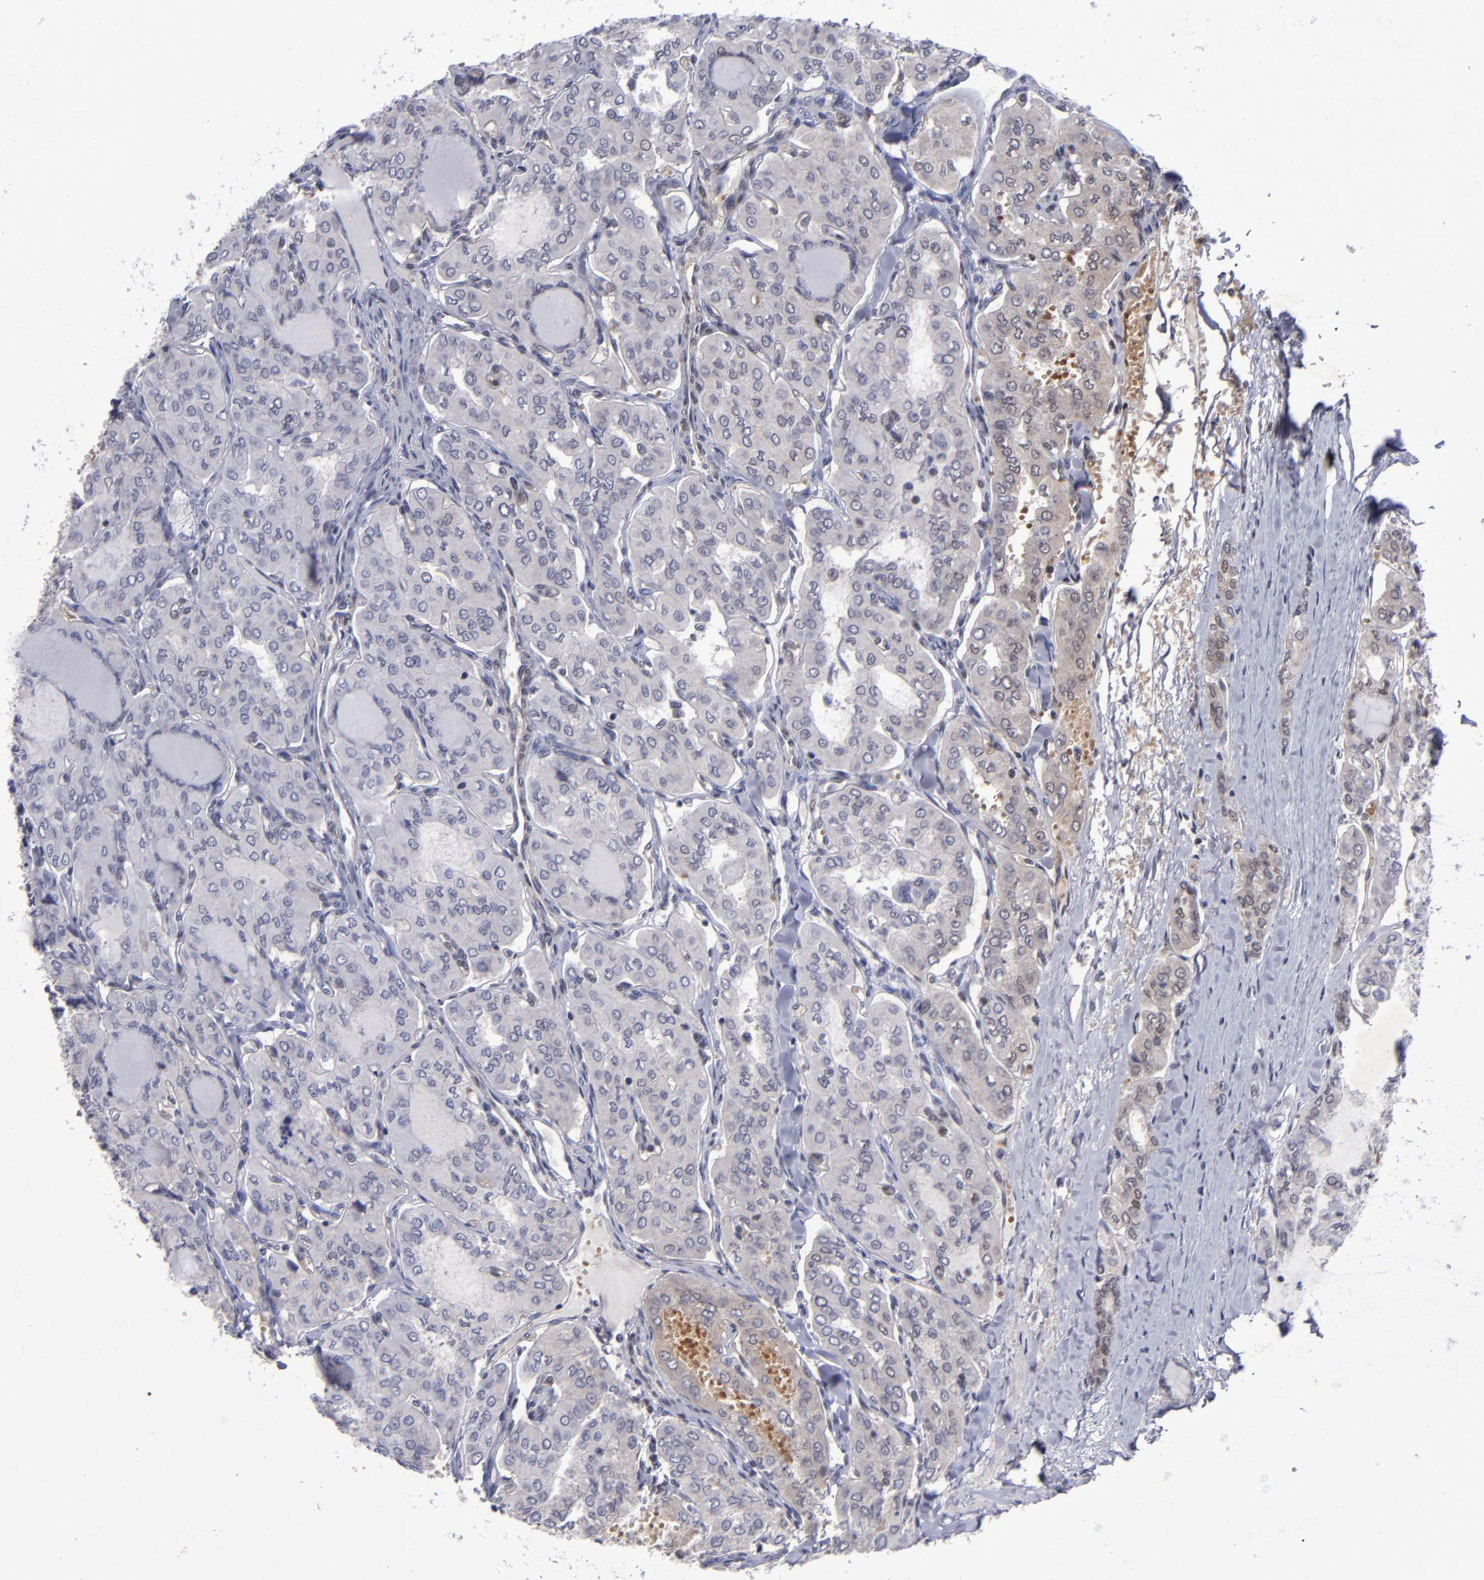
{"staining": {"intensity": "weak", "quantity": "<25%", "location": "cytoplasmic/membranous"}, "tissue": "thyroid cancer", "cell_type": "Tumor cells", "image_type": "cancer", "snomed": [{"axis": "morphology", "description": "Papillary adenocarcinoma, NOS"}, {"axis": "topography", "description": "Thyroid gland"}], "caption": "Tumor cells show no significant expression in thyroid cancer (papillary adenocarcinoma). (DAB immunohistochemistry (IHC) visualized using brightfield microscopy, high magnification).", "gene": "MGMT", "patient": {"sex": "male", "age": 20}}